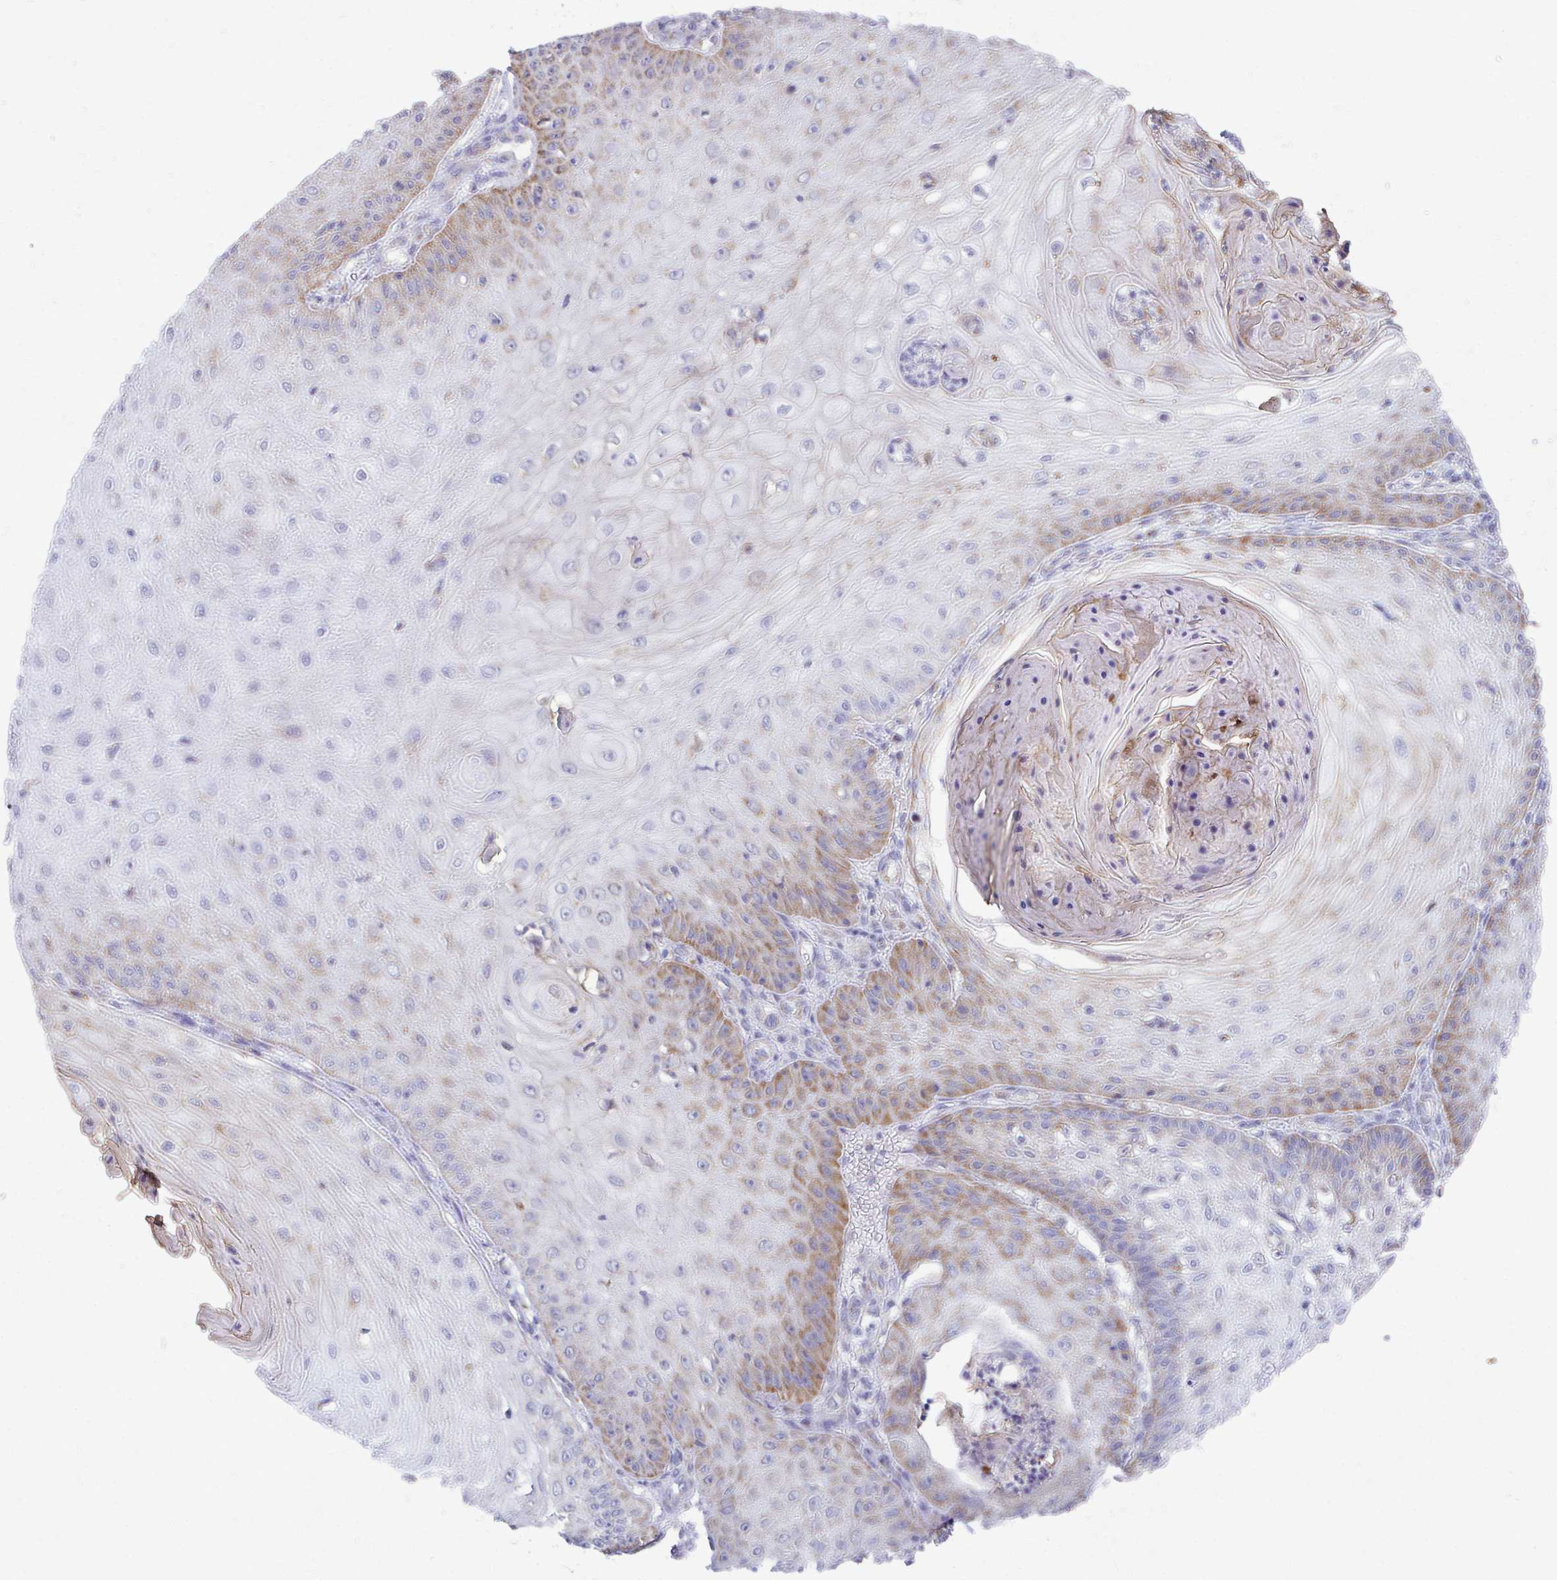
{"staining": {"intensity": "moderate", "quantity": "25%-75%", "location": "cytoplasmic/membranous"}, "tissue": "skin cancer", "cell_type": "Tumor cells", "image_type": "cancer", "snomed": [{"axis": "morphology", "description": "Squamous cell carcinoma, NOS"}, {"axis": "topography", "description": "Skin"}], "caption": "Protein staining displays moderate cytoplasmic/membranous positivity in approximately 25%-75% of tumor cells in skin squamous cell carcinoma.", "gene": "MRPL19", "patient": {"sex": "male", "age": 70}}